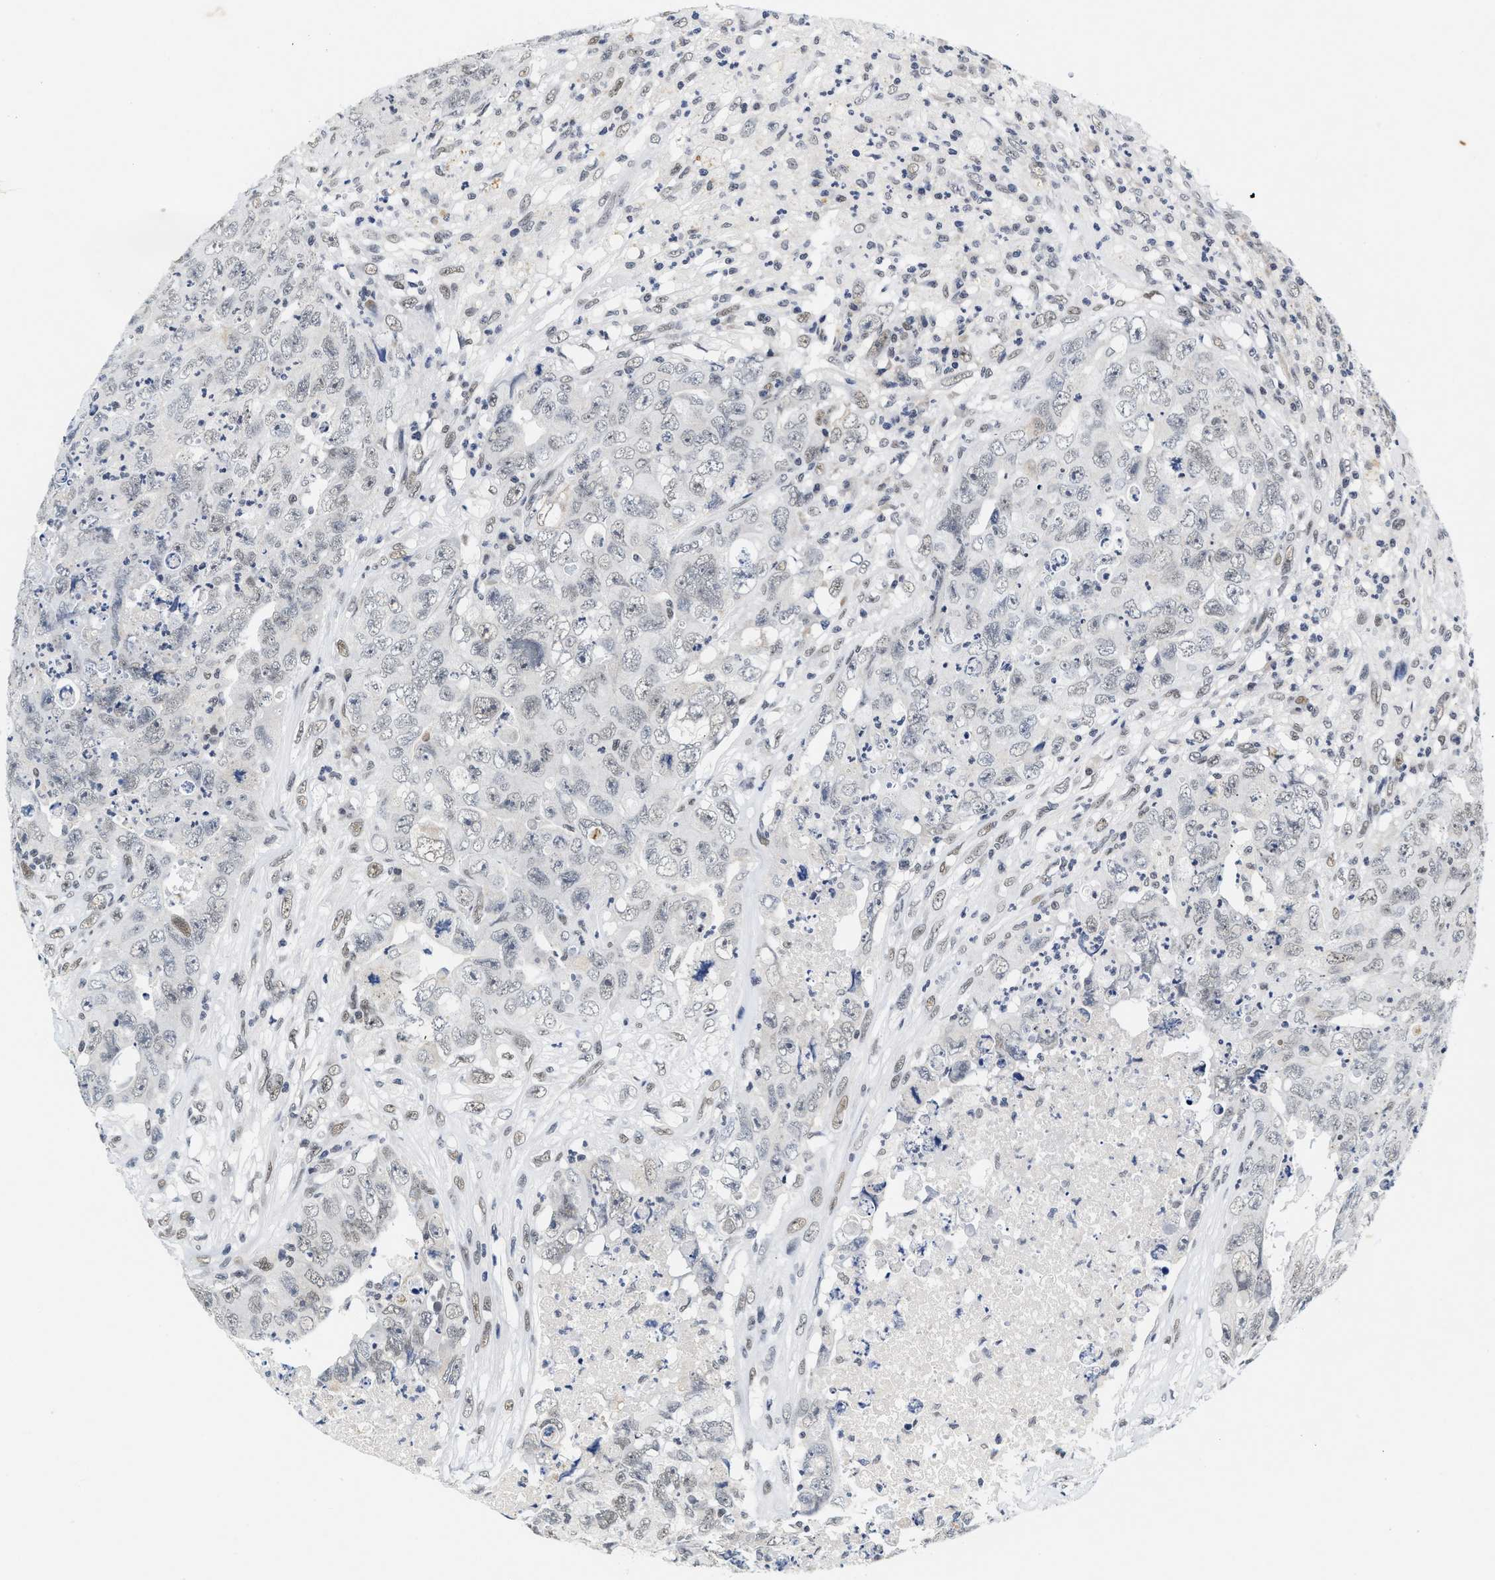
{"staining": {"intensity": "negative", "quantity": "none", "location": "none"}, "tissue": "testis cancer", "cell_type": "Tumor cells", "image_type": "cancer", "snomed": [{"axis": "morphology", "description": "Carcinoma, Embryonal, NOS"}, {"axis": "topography", "description": "Testis"}], "caption": "Tumor cells are negative for brown protein staining in testis cancer. (DAB (3,3'-diaminobenzidine) IHC with hematoxylin counter stain).", "gene": "INIP", "patient": {"sex": "male", "age": 32}}